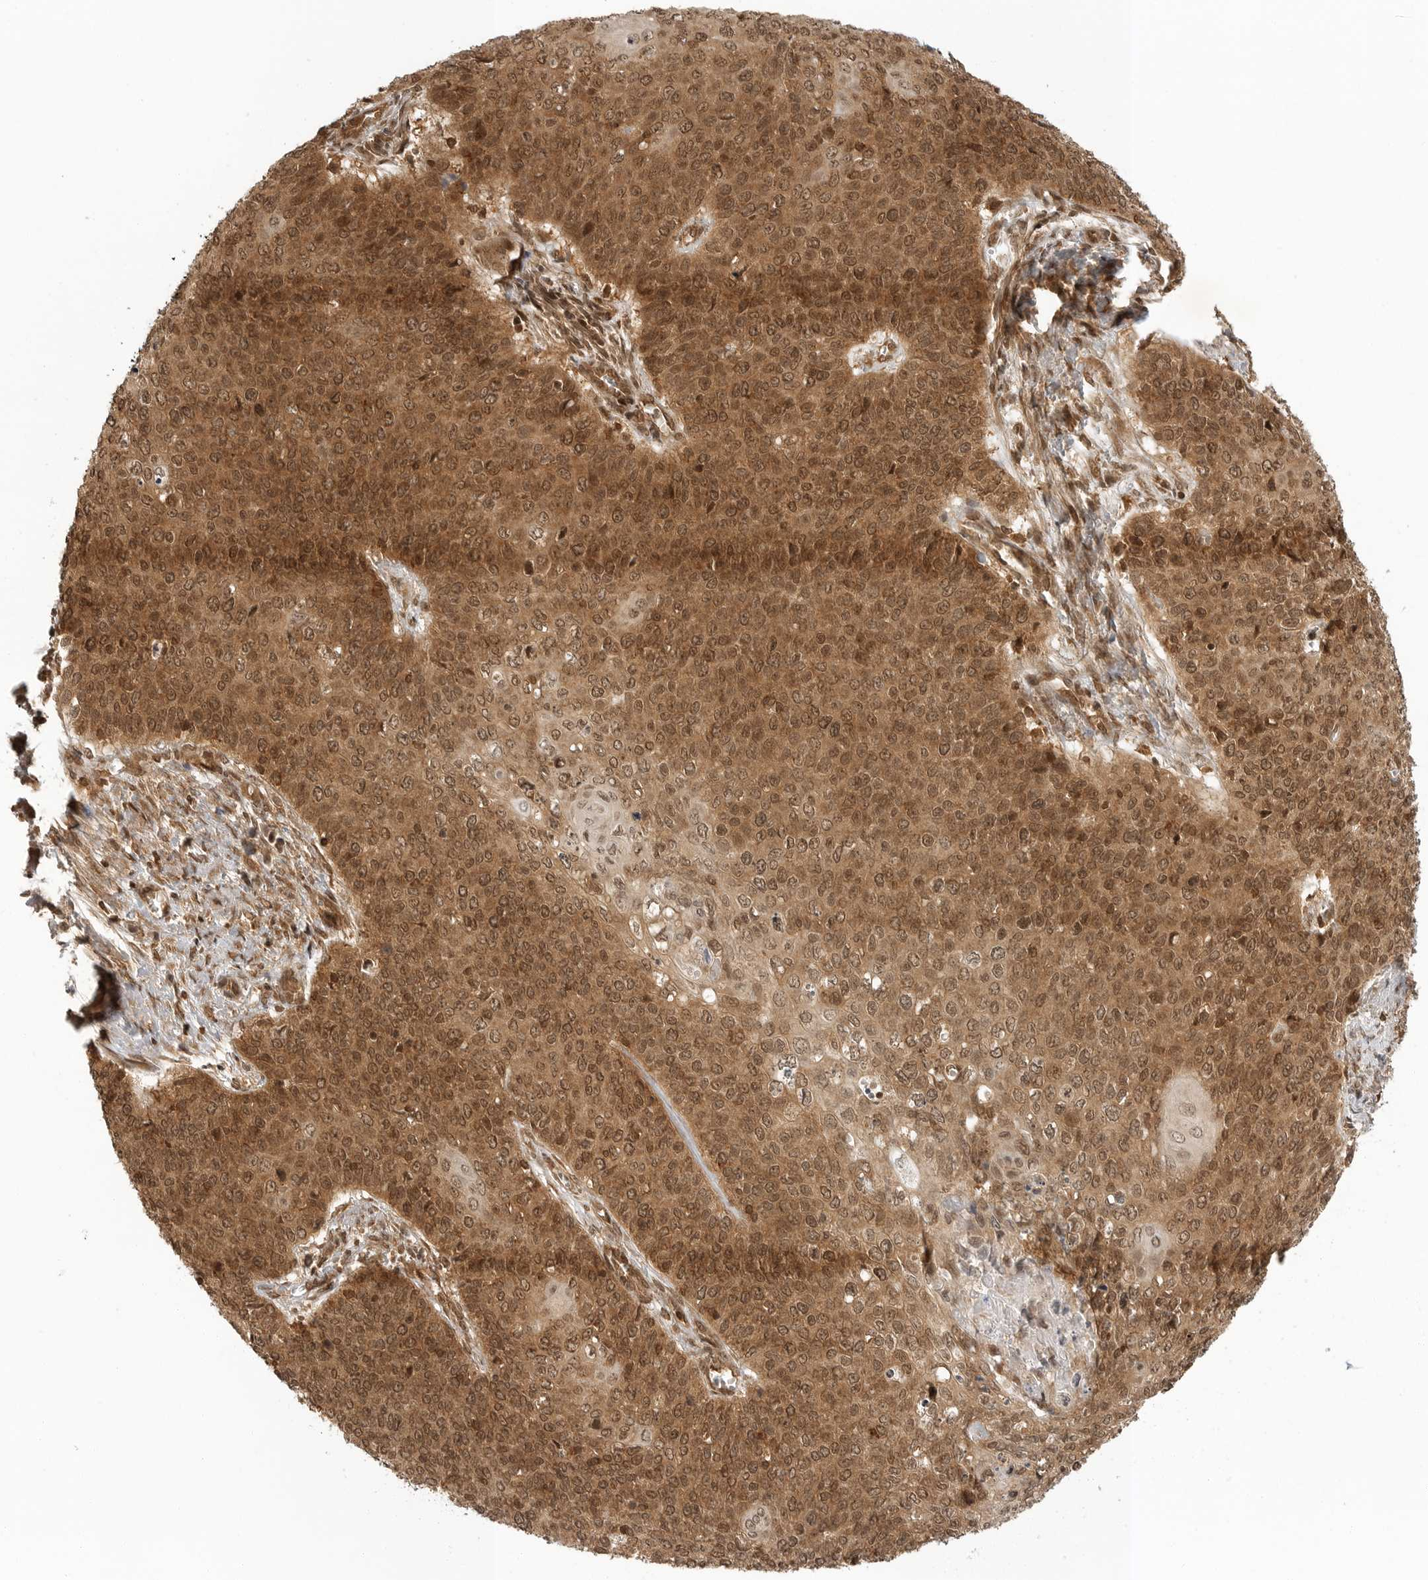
{"staining": {"intensity": "strong", "quantity": ">75%", "location": "cytoplasmic/membranous,nuclear"}, "tissue": "cervical cancer", "cell_type": "Tumor cells", "image_type": "cancer", "snomed": [{"axis": "morphology", "description": "Squamous cell carcinoma, NOS"}, {"axis": "topography", "description": "Cervix"}], "caption": "Cervical squamous cell carcinoma stained with a brown dye displays strong cytoplasmic/membranous and nuclear positive positivity in about >75% of tumor cells.", "gene": "SZRD1", "patient": {"sex": "female", "age": 39}}